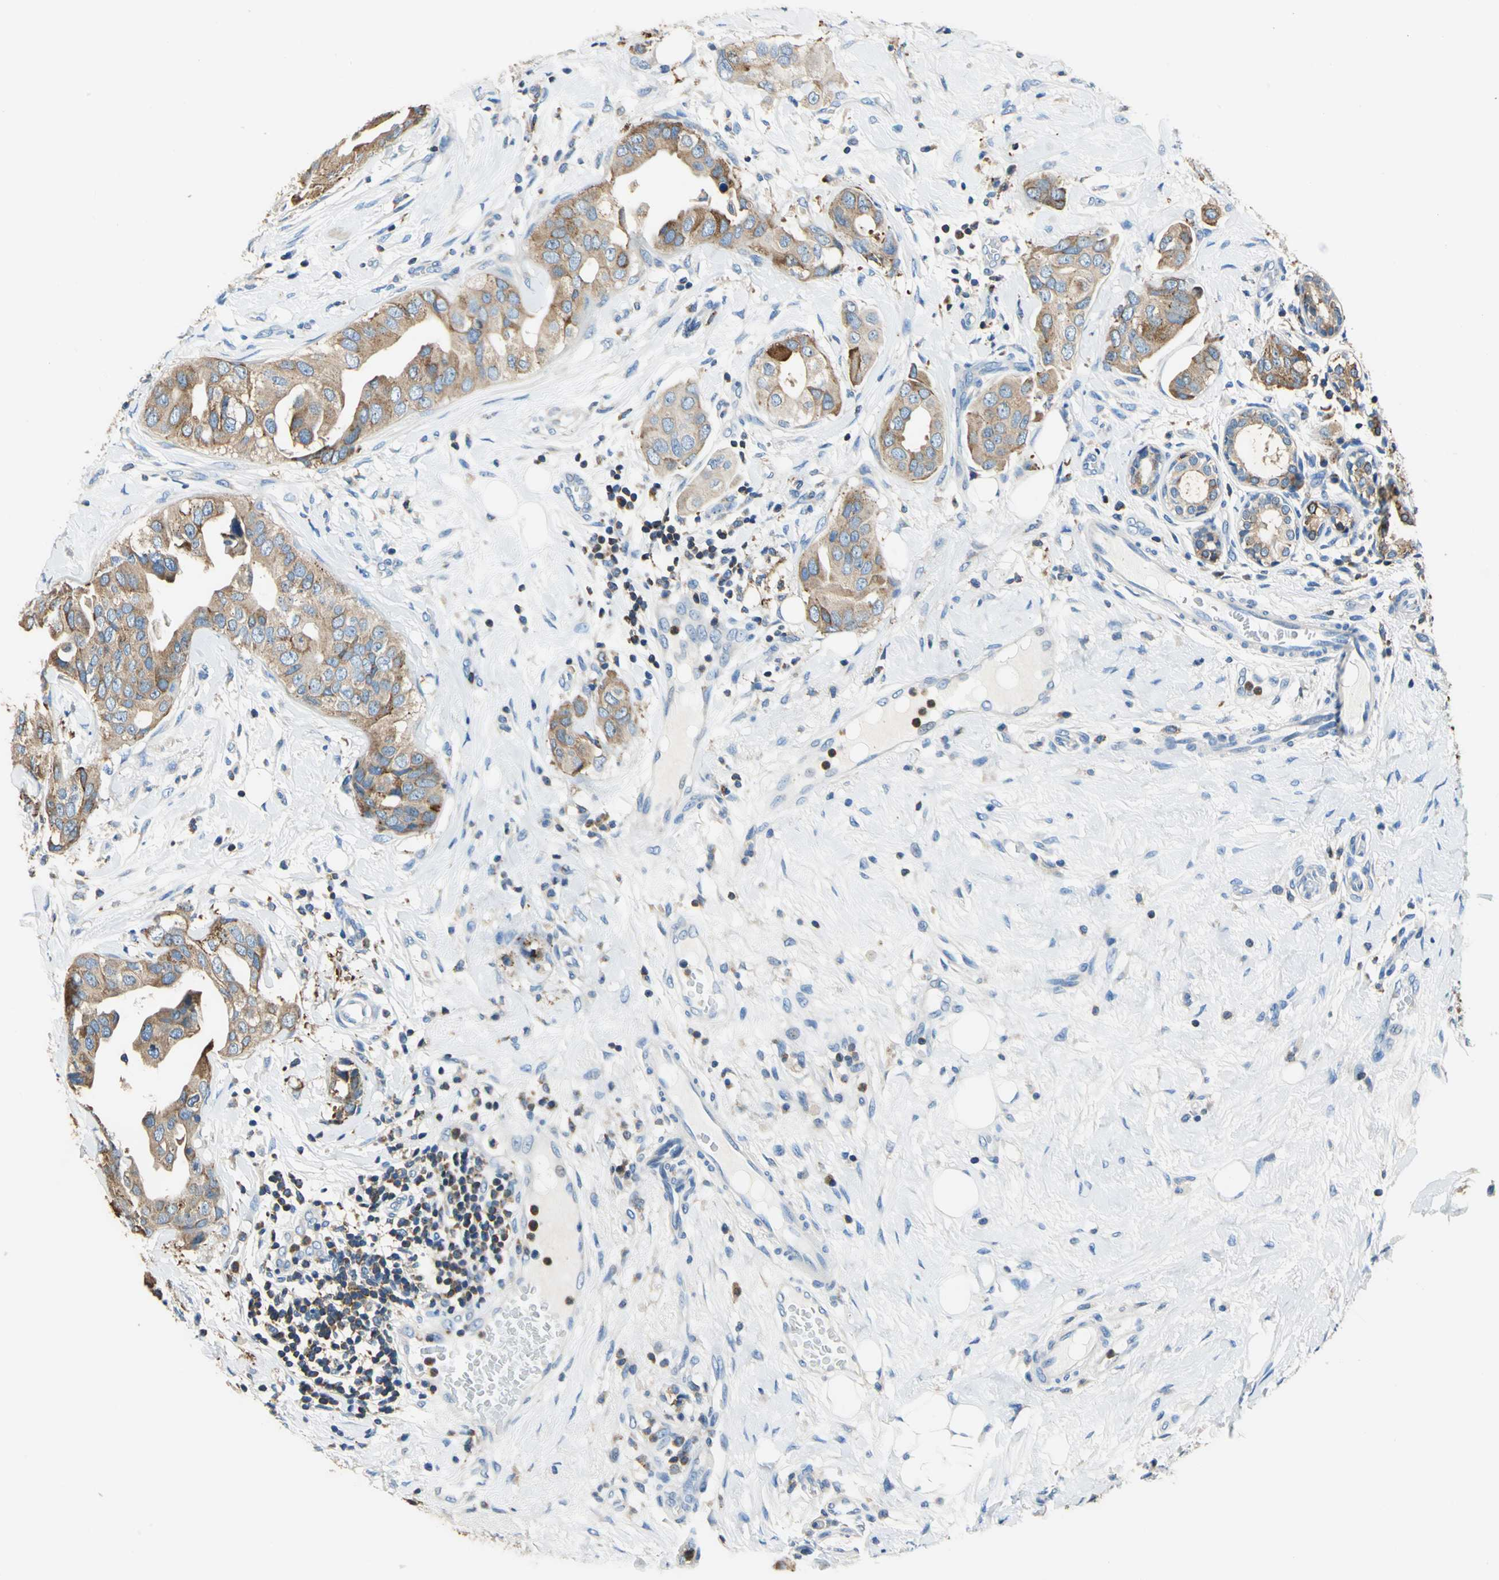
{"staining": {"intensity": "strong", "quantity": ">75%", "location": "cytoplasmic/membranous"}, "tissue": "breast cancer", "cell_type": "Tumor cells", "image_type": "cancer", "snomed": [{"axis": "morphology", "description": "Duct carcinoma"}, {"axis": "topography", "description": "Breast"}], "caption": "A brown stain shows strong cytoplasmic/membranous positivity of a protein in breast cancer tumor cells. (DAB = brown stain, brightfield microscopy at high magnification).", "gene": "SEPTIN6", "patient": {"sex": "female", "age": 40}}